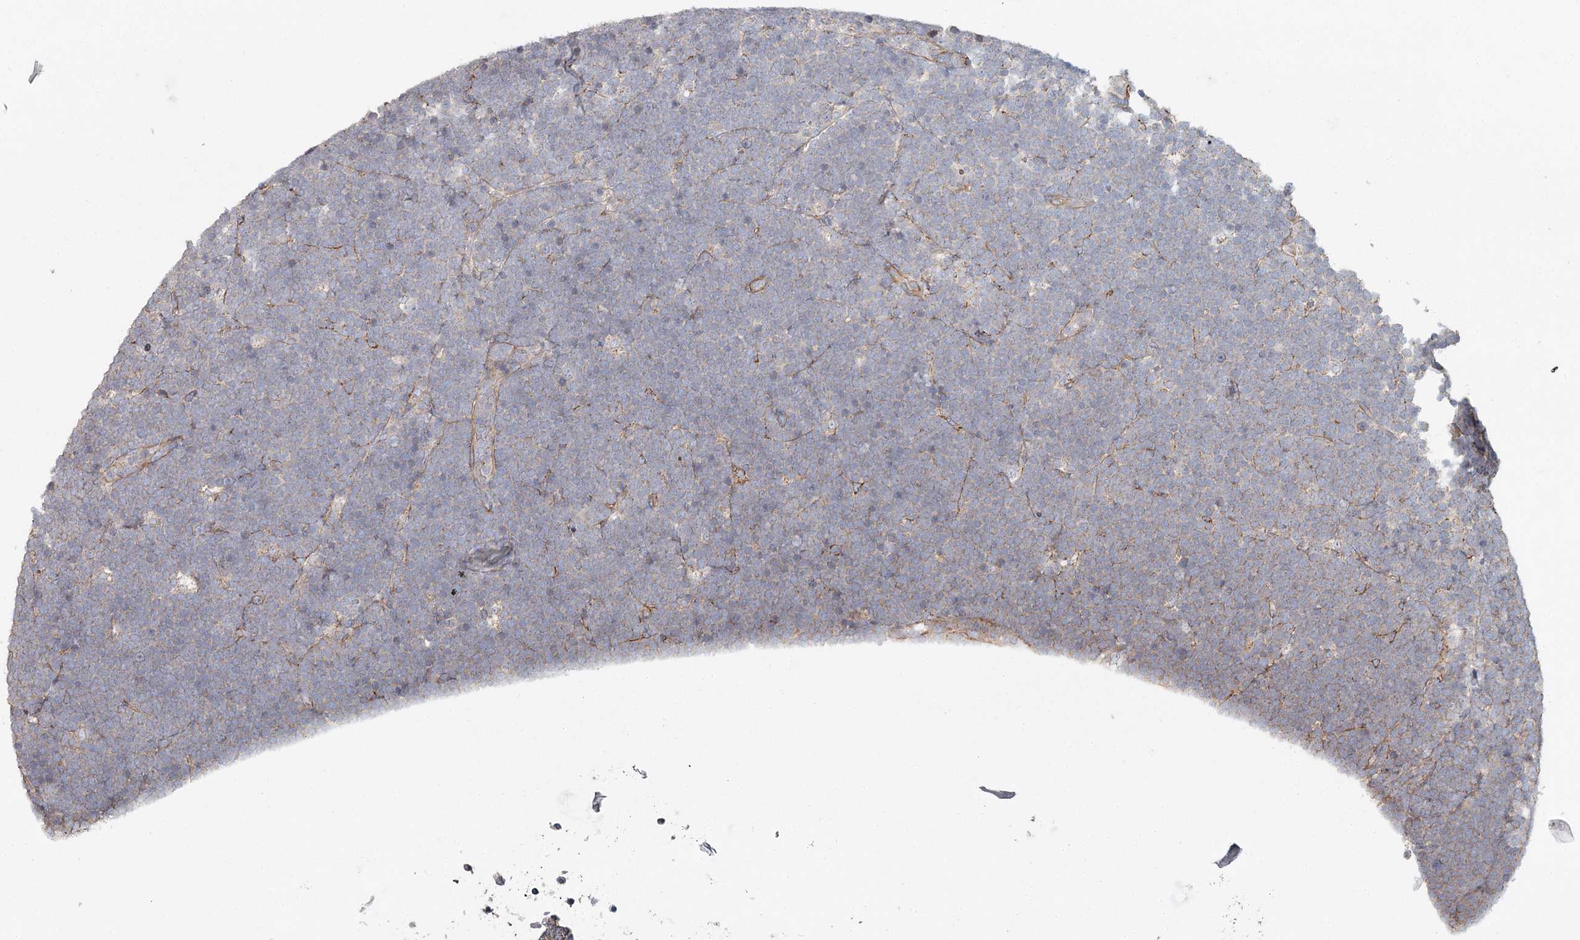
{"staining": {"intensity": "negative", "quantity": "none", "location": "none"}, "tissue": "lymphoma", "cell_type": "Tumor cells", "image_type": "cancer", "snomed": [{"axis": "morphology", "description": "Malignant lymphoma, non-Hodgkin's type, High grade"}, {"axis": "topography", "description": "Lymph node"}], "caption": "This is an immunohistochemistry (IHC) image of human malignant lymphoma, non-Hodgkin's type (high-grade). There is no positivity in tumor cells.", "gene": "DHRS9", "patient": {"sex": "male", "age": 13}}